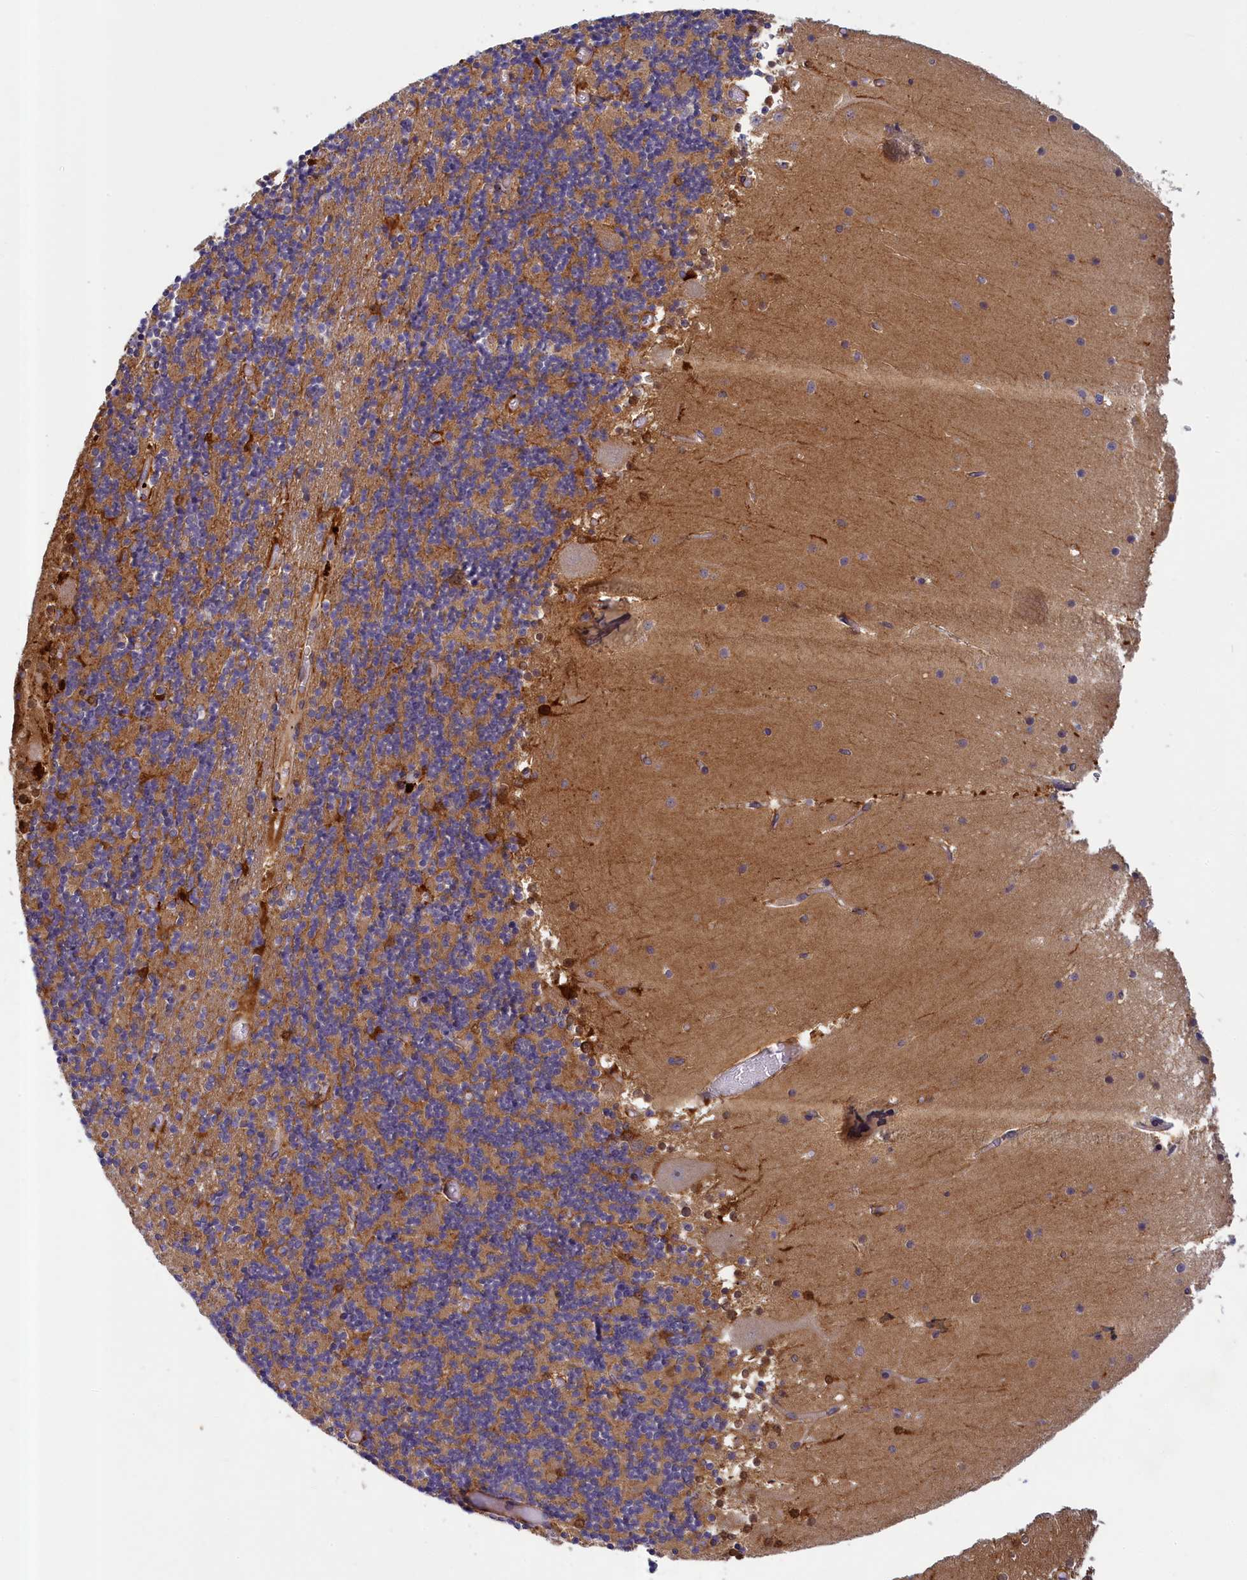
{"staining": {"intensity": "weak", "quantity": "25%-75%", "location": "cytoplasmic/membranous"}, "tissue": "cerebellum", "cell_type": "Cells in granular layer", "image_type": "normal", "snomed": [{"axis": "morphology", "description": "Normal tissue, NOS"}, {"axis": "topography", "description": "Cerebellum"}], "caption": "DAB (3,3'-diaminobenzidine) immunohistochemical staining of unremarkable cerebellum reveals weak cytoplasmic/membranous protein expression in about 25%-75% of cells in granular layer.", "gene": "NUBP1", "patient": {"sex": "female", "age": 28}}